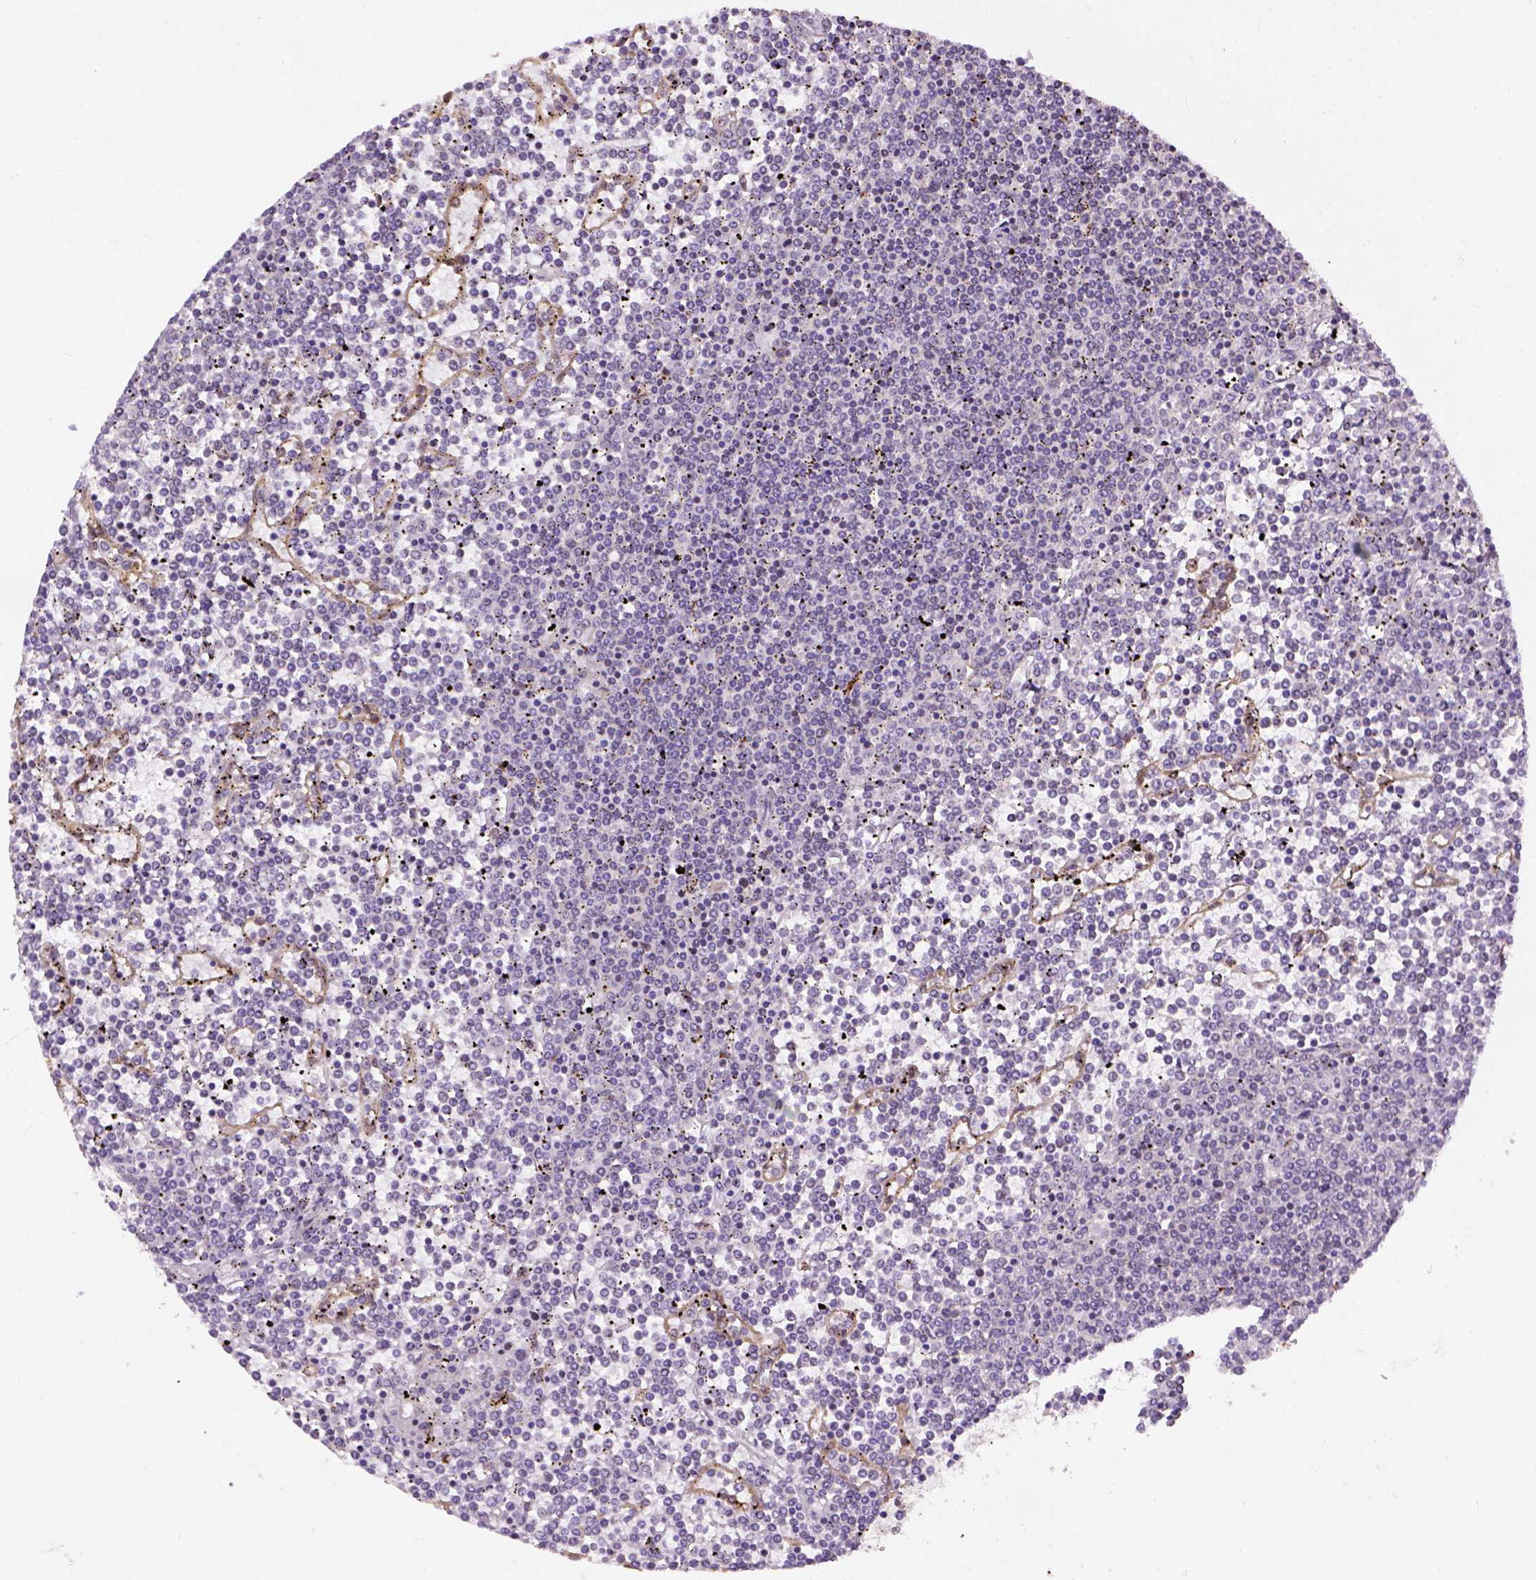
{"staining": {"intensity": "negative", "quantity": "none", "location": "none"}, "tissue": "lymphoma", "cell_type": "Tumor cells", "image_type": "cancer", "snomed": [{"axis": "morphology", "description": "Malignant lymphoma, non-Hodgkin's type, Low grade"}, {"axis": "topography", "description": "Spleen"}], "caption": "Lymphoma was stained to show a protein in brown. There is no significant staining in tumor cells.", "gene": "KAZN", "patient": {"sex": "female", "age": 19}}